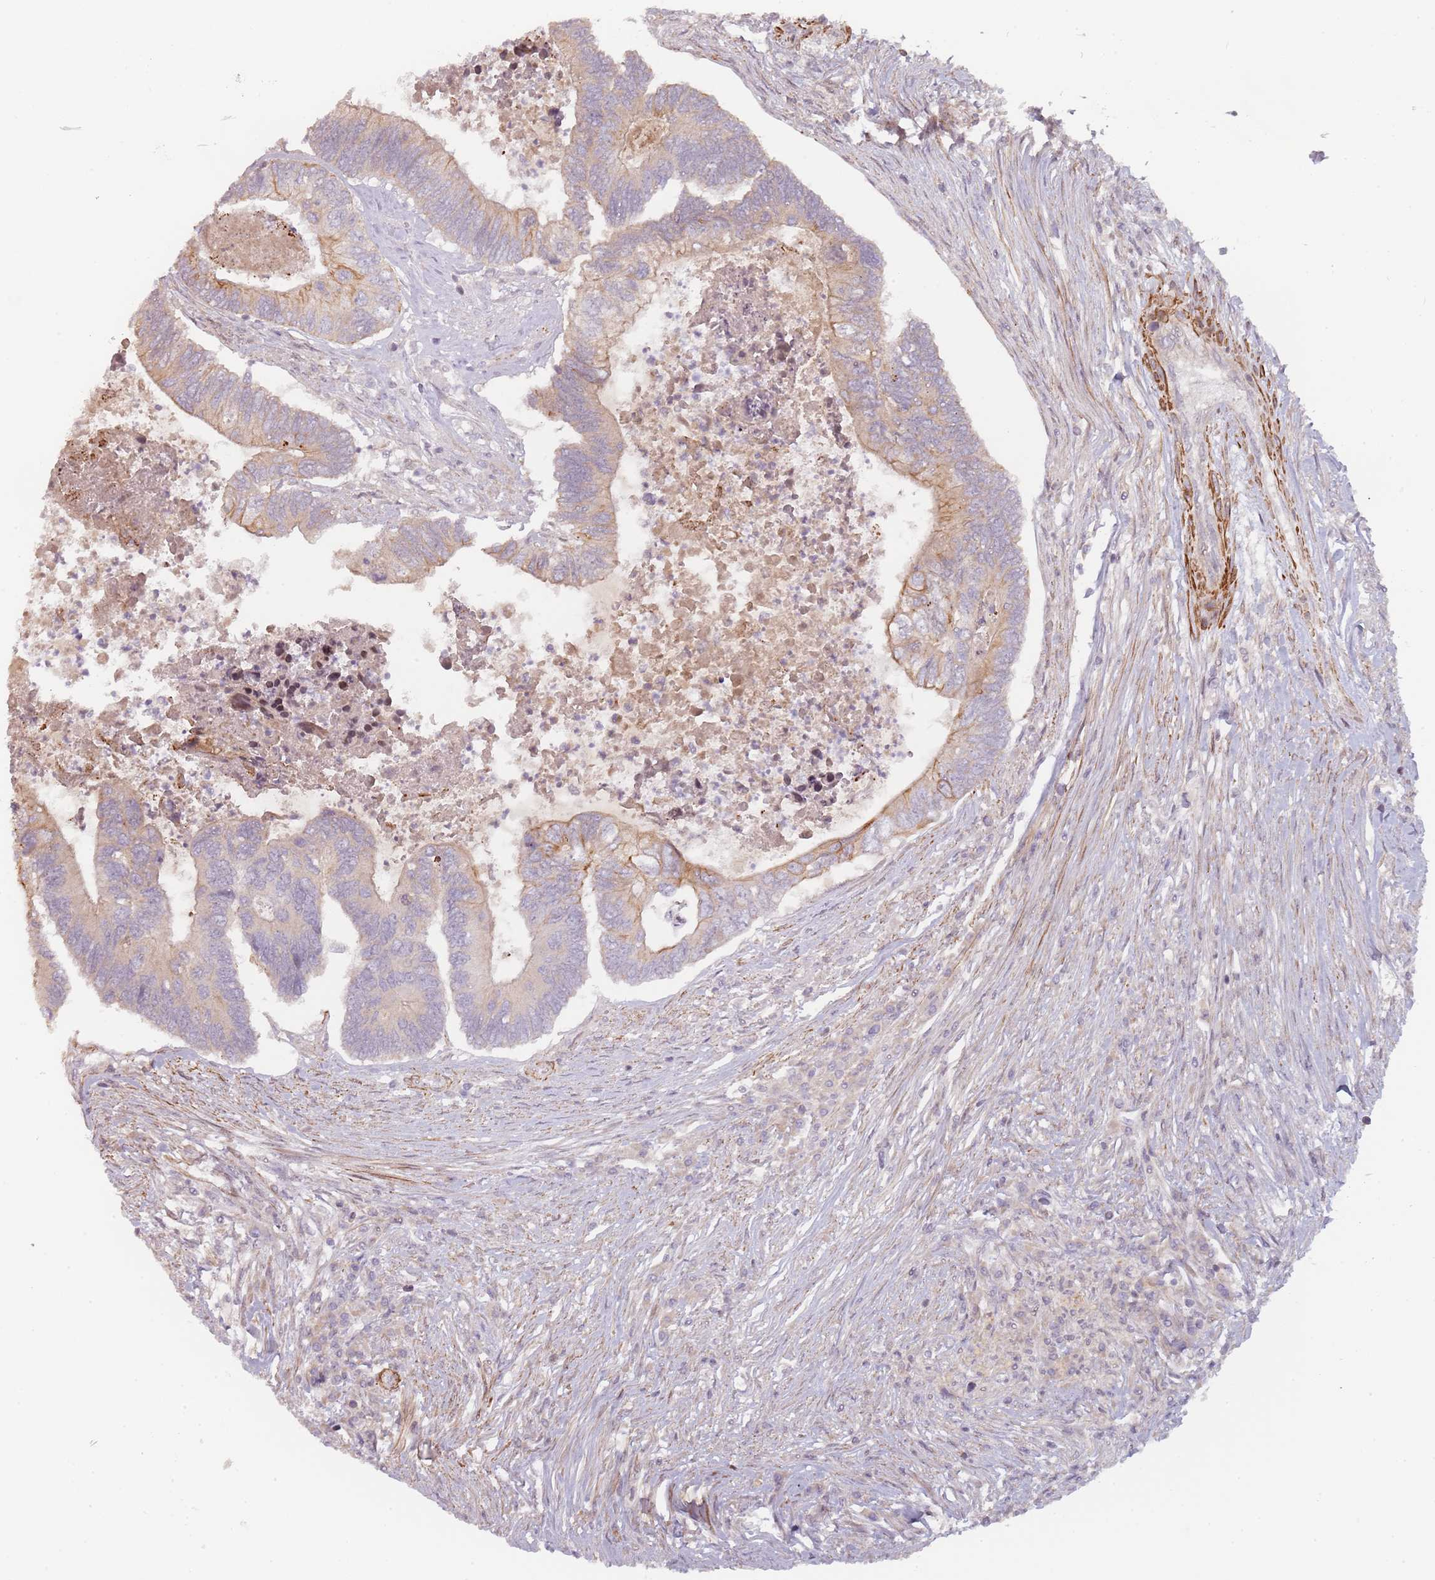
{"staining": {"intensity": "weak", "quantity": "<25%", "location": "cytoplasmic/membranous"}, "tissue": "colorectal cancer", "cell_type": "Tumor cells", "image_type": "cancer", "snomed": [{"axis": "morphology", "description": "Adenocarcinoma, NOS"}, {"axis": "topography", "description": "Colon"}], "caption": "Tumor cells show no significant staining in colorectal adenocarcinoma.", "gene": "RPS6KA2", "patient": {"sex": "female", "age": 67}}